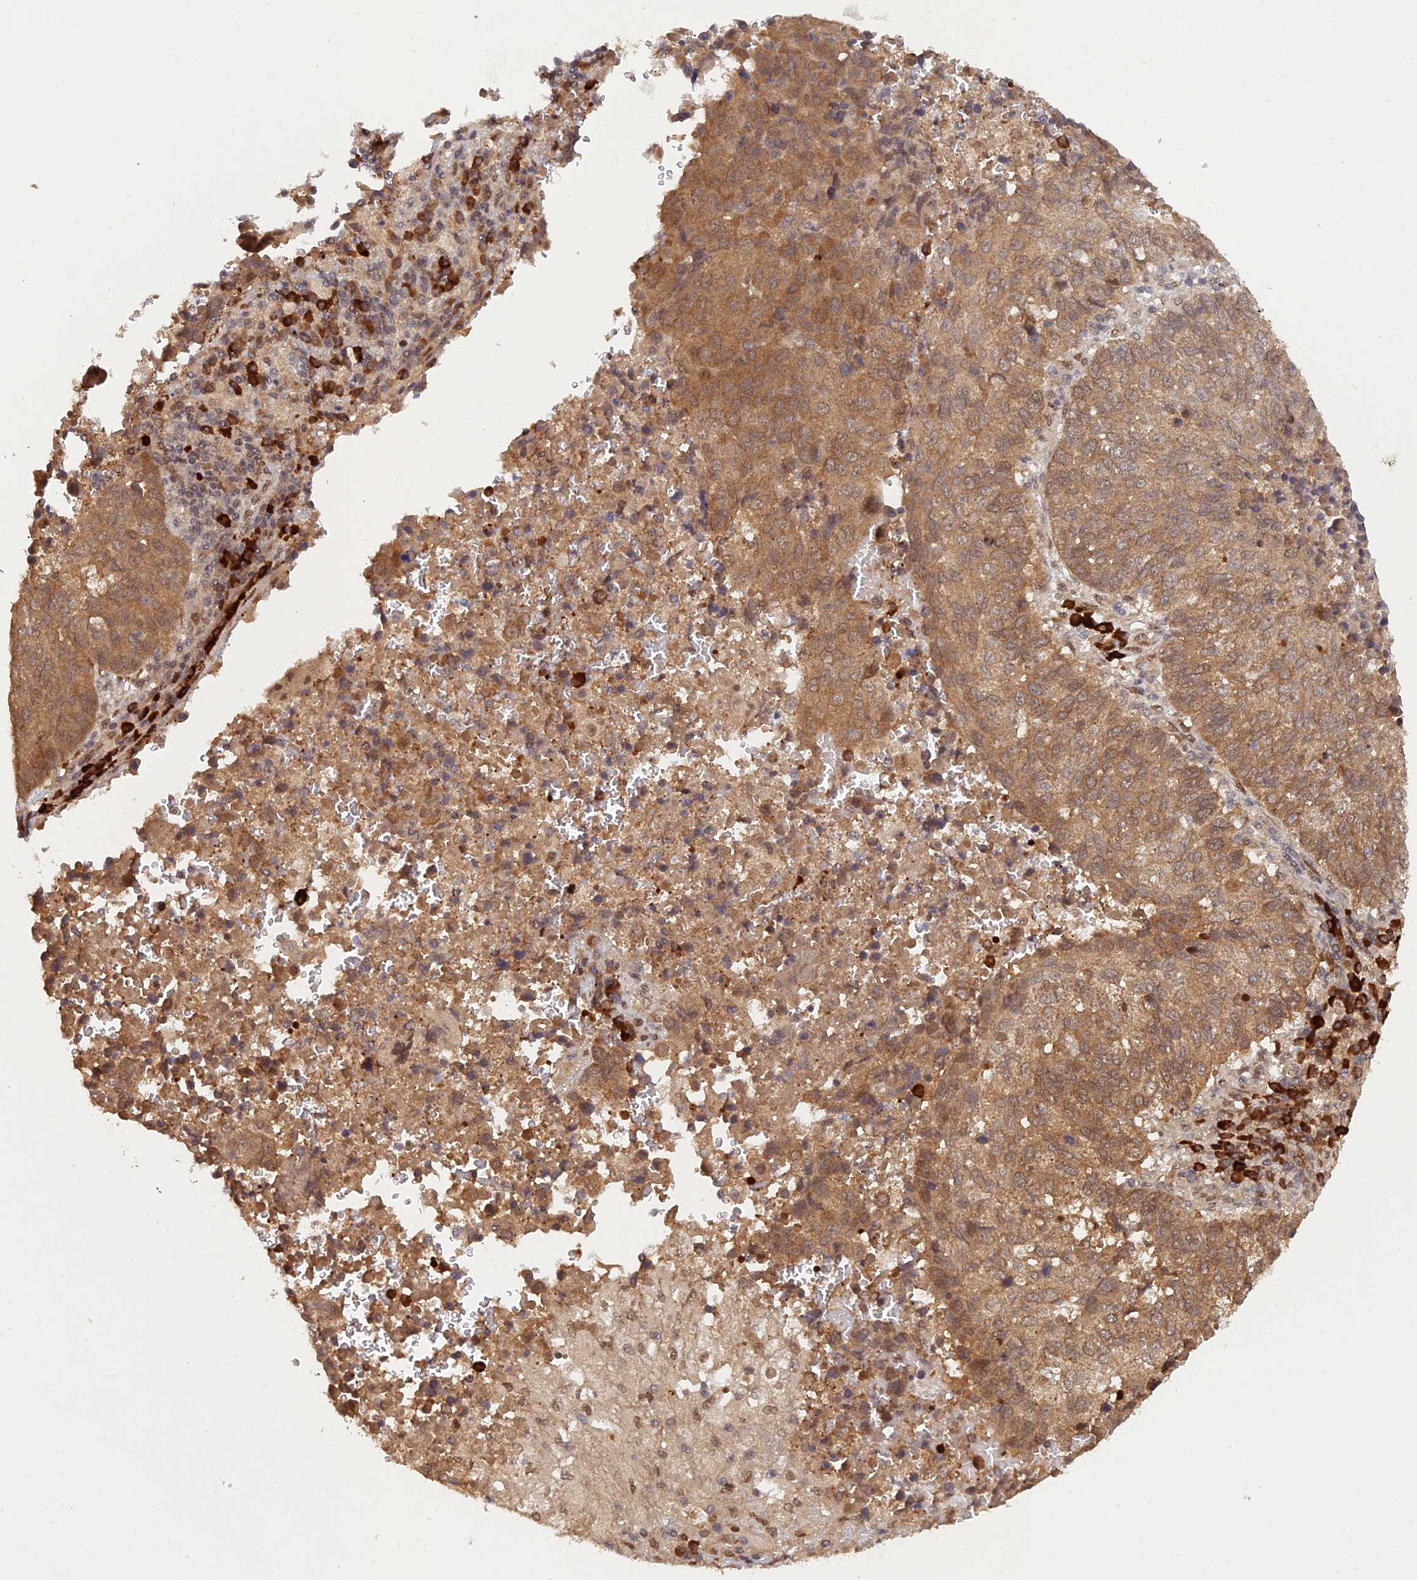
{"staining": {"intensity": "moderate", "quantity": ">75%", "location": "cytoplasmic/membranous"}, "tissue": "lung cancer", "cell_type": "Tumor cells", "image_type": "cancer", "snomed": [{"axis": "morphology", "description": "Squamous cell carcinoma, NOS"}, {"axis": "topography", "description": "Lung"}], "caption": "The histopathology image reveals a brown stain indicating the presence of a protein in the cytoplasmic/membranous of tumor cells in lung cancer. The staining was performed using DAB (3,3'-diaminobenzidine), with brown indicating positive protein expression. Nuclei are stained blue with hematoxylin.", "gene": "ZNF565", "patient": {"sex": "male", "age": 73}}